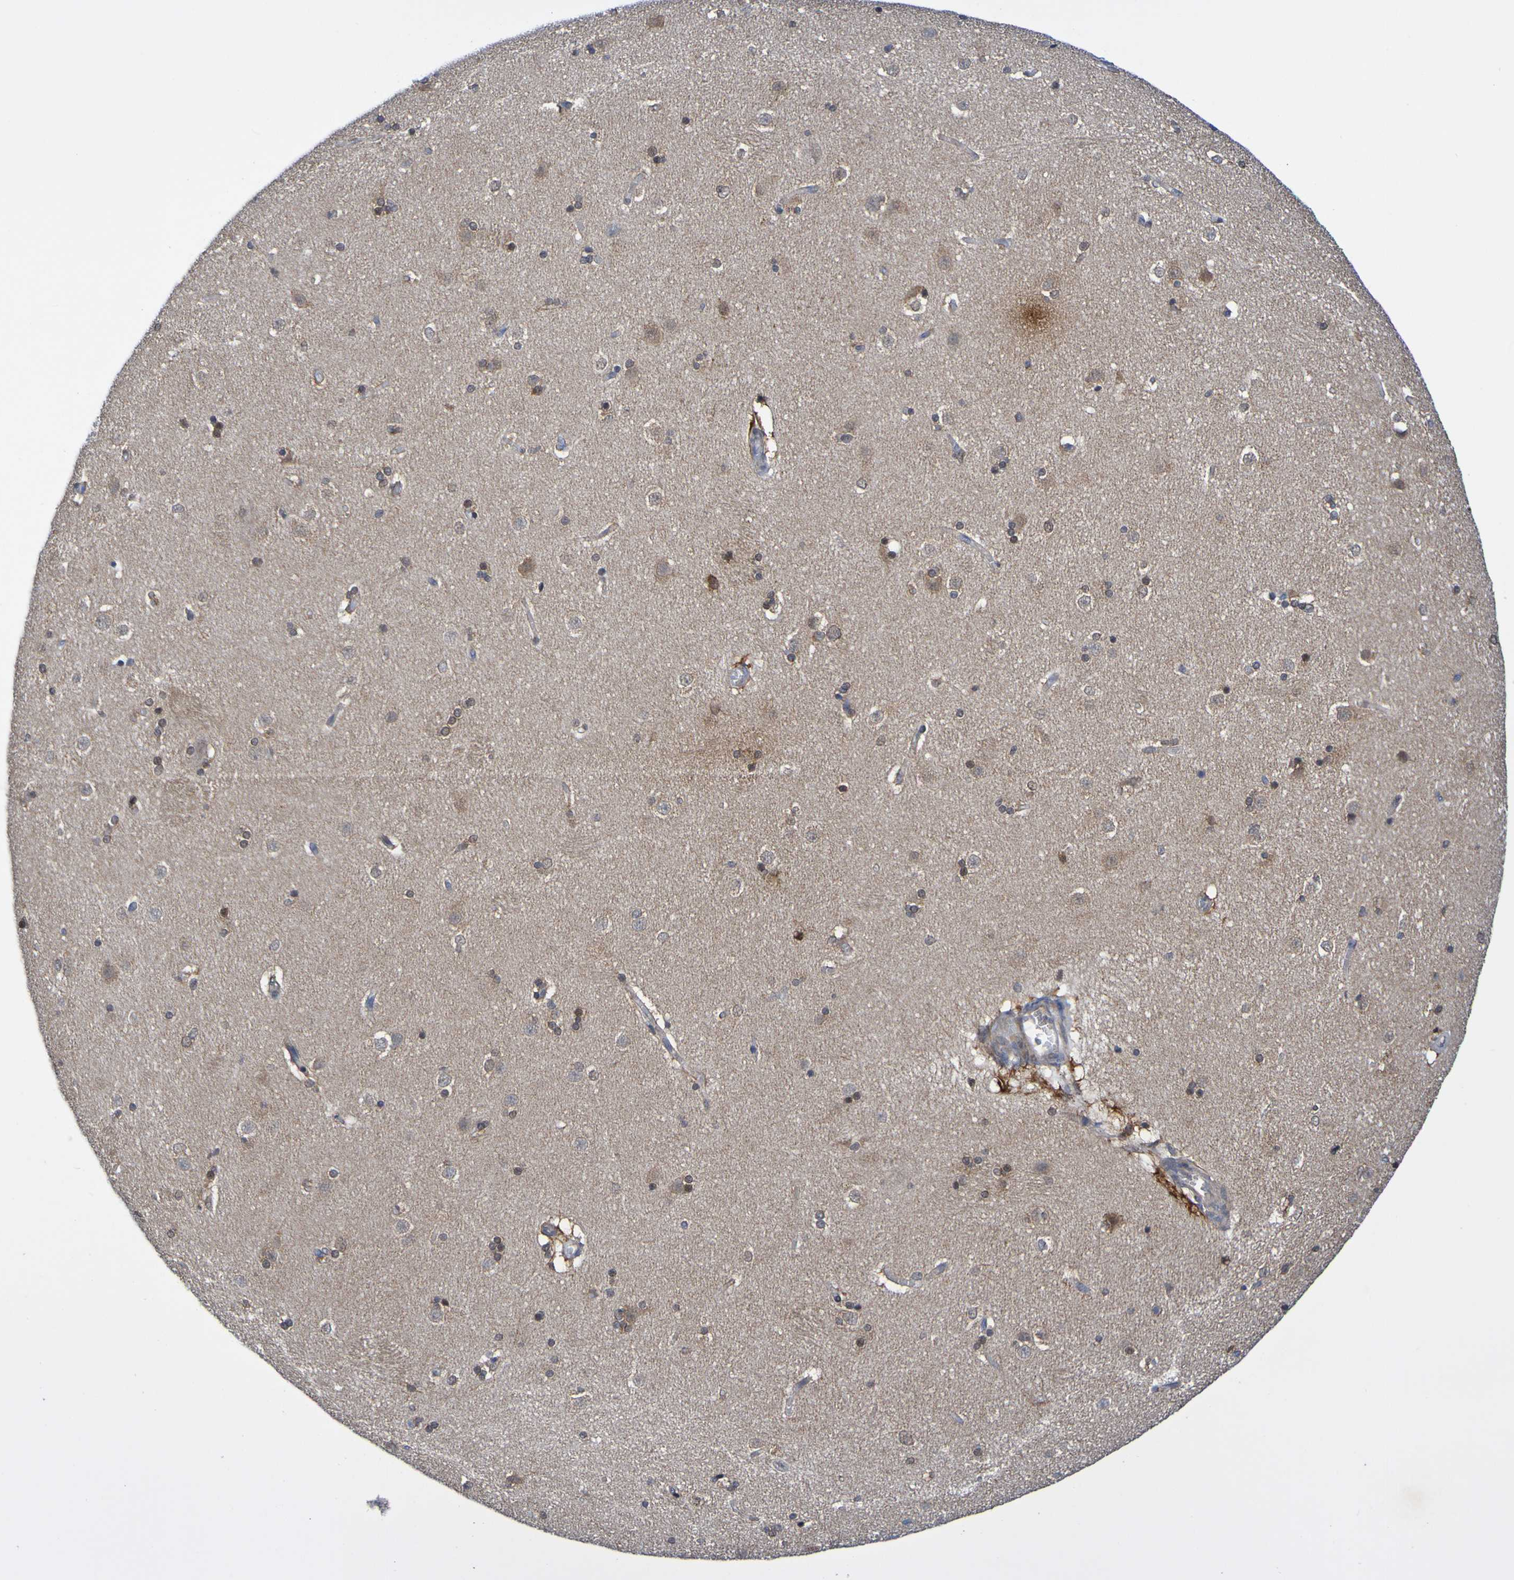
{"staining": {"intensity": "weak", "quantity": "25%-75%", "location": "cytoplasmic/membranous"}, "tissue": "caudate", "cell_type": "Glial cells", "image_type": "normal", "snomed": [{"axis": "morphology", "description": "Normal tissue, NOS"}, {"axis": "topography", "description": "Lateral ventricle wall"}], "caption": "Brown immunohistochemical staining in normal human caudate exhibits weak cytoplasmic/membranous positivity in about 25%-75% of glial cells.", "gene": "ATIC", "patient": {"sex": "female", "age": 19}}